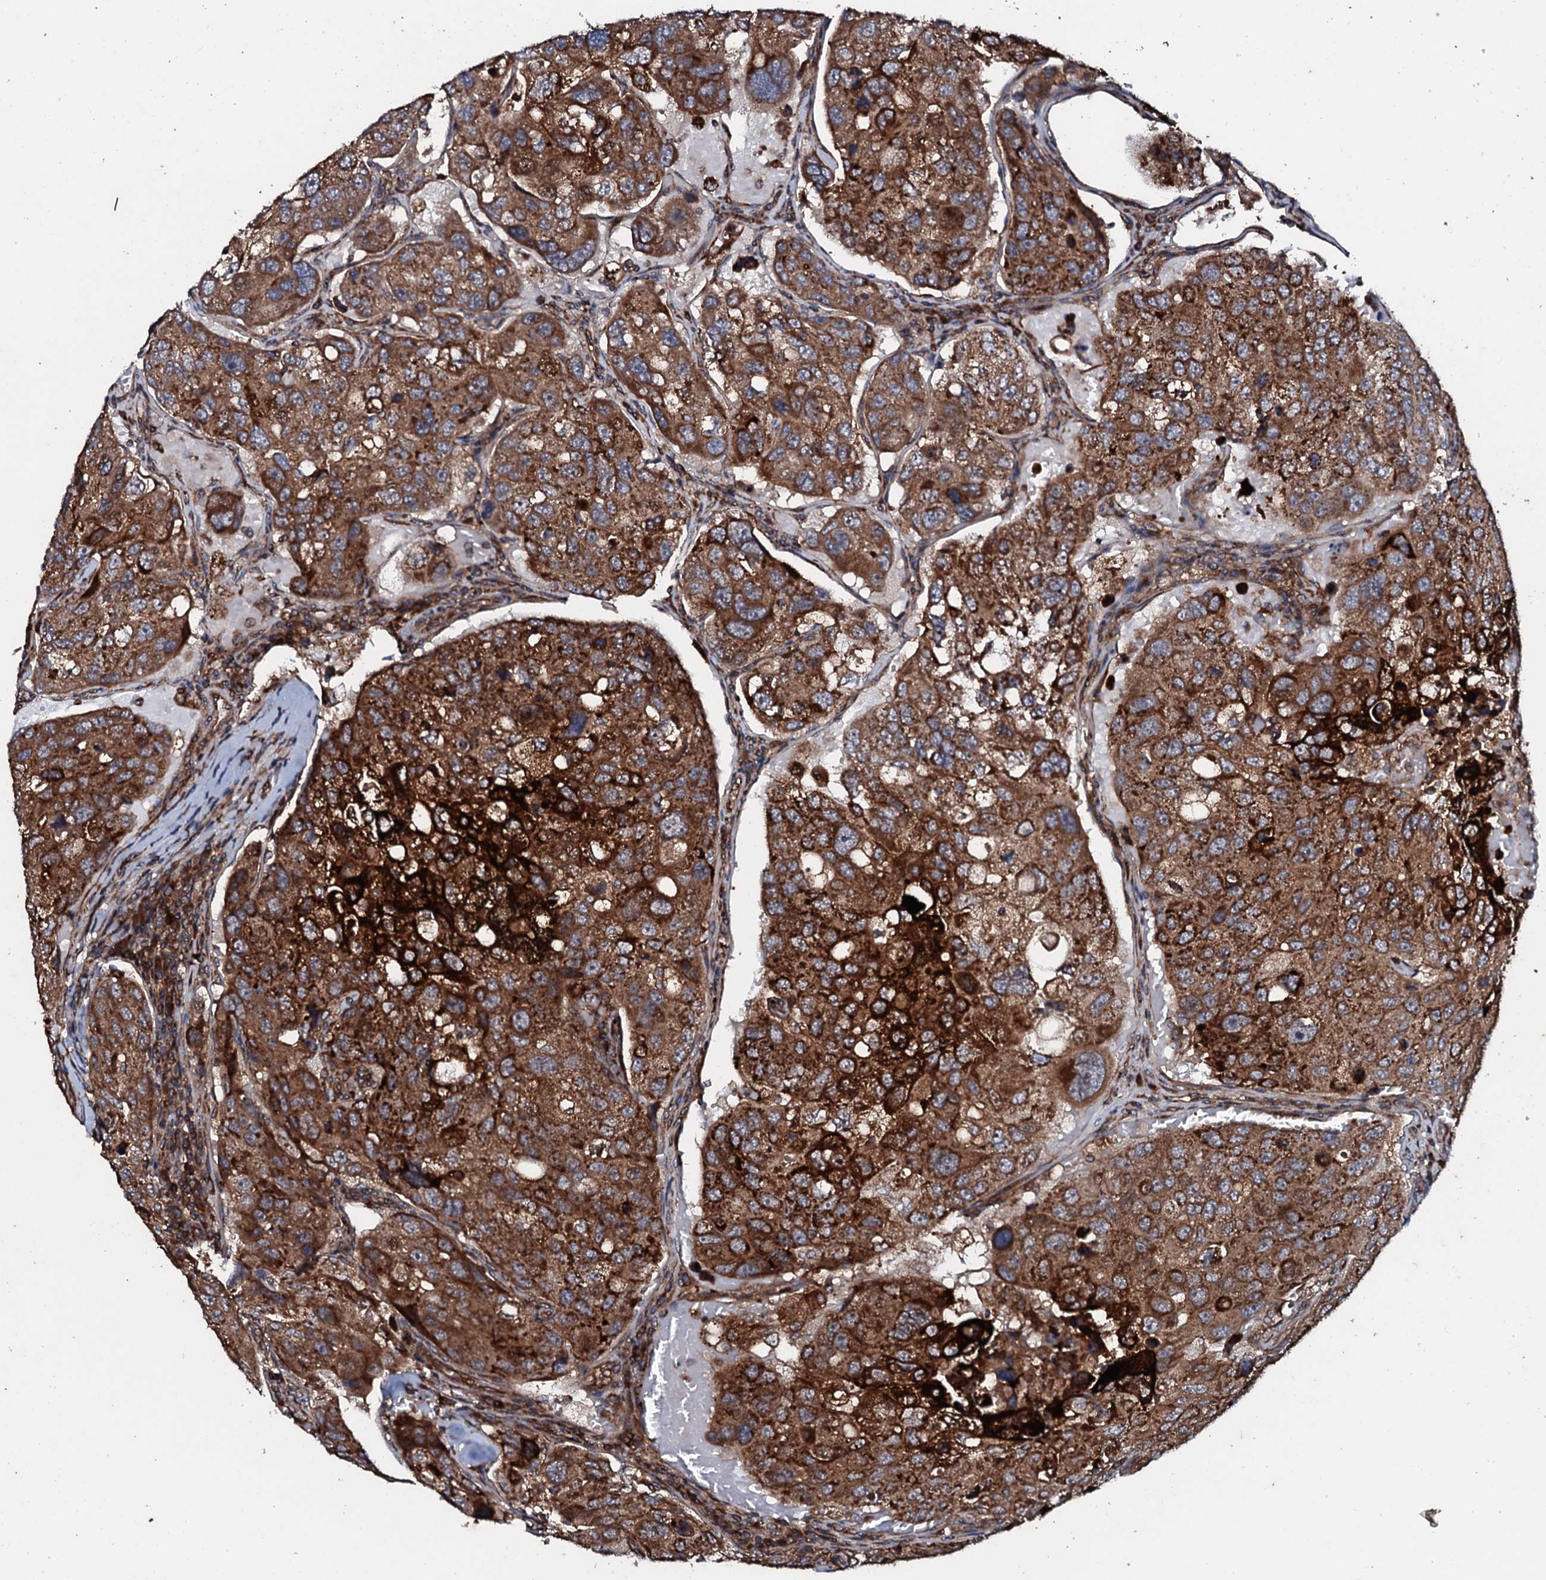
{"staining": {"intensity": "strong", "quantity": ">75%", "location": "cytoplasmic/membranous"}, "tissue": "urothelial cancer", "cell_type": "Tumor cells", "image_type": "cancer", "snomed": [{"axis": "morphology", "description": "Urothelial carcinoma, High grade"}, {"axis": "topography", "description": "Lymph node"}, {"axis": "topography", "description": "Urinary bladder"}], "caption": "High-grade urothelial carcinoma was stained to show a protein in brown. There is high levels of strong cytoplasmic/membranous positivity in approximately >75% of tumor cells.", "gene": "SDHAF2", "patient": {"sex": "male", "age": 51}}